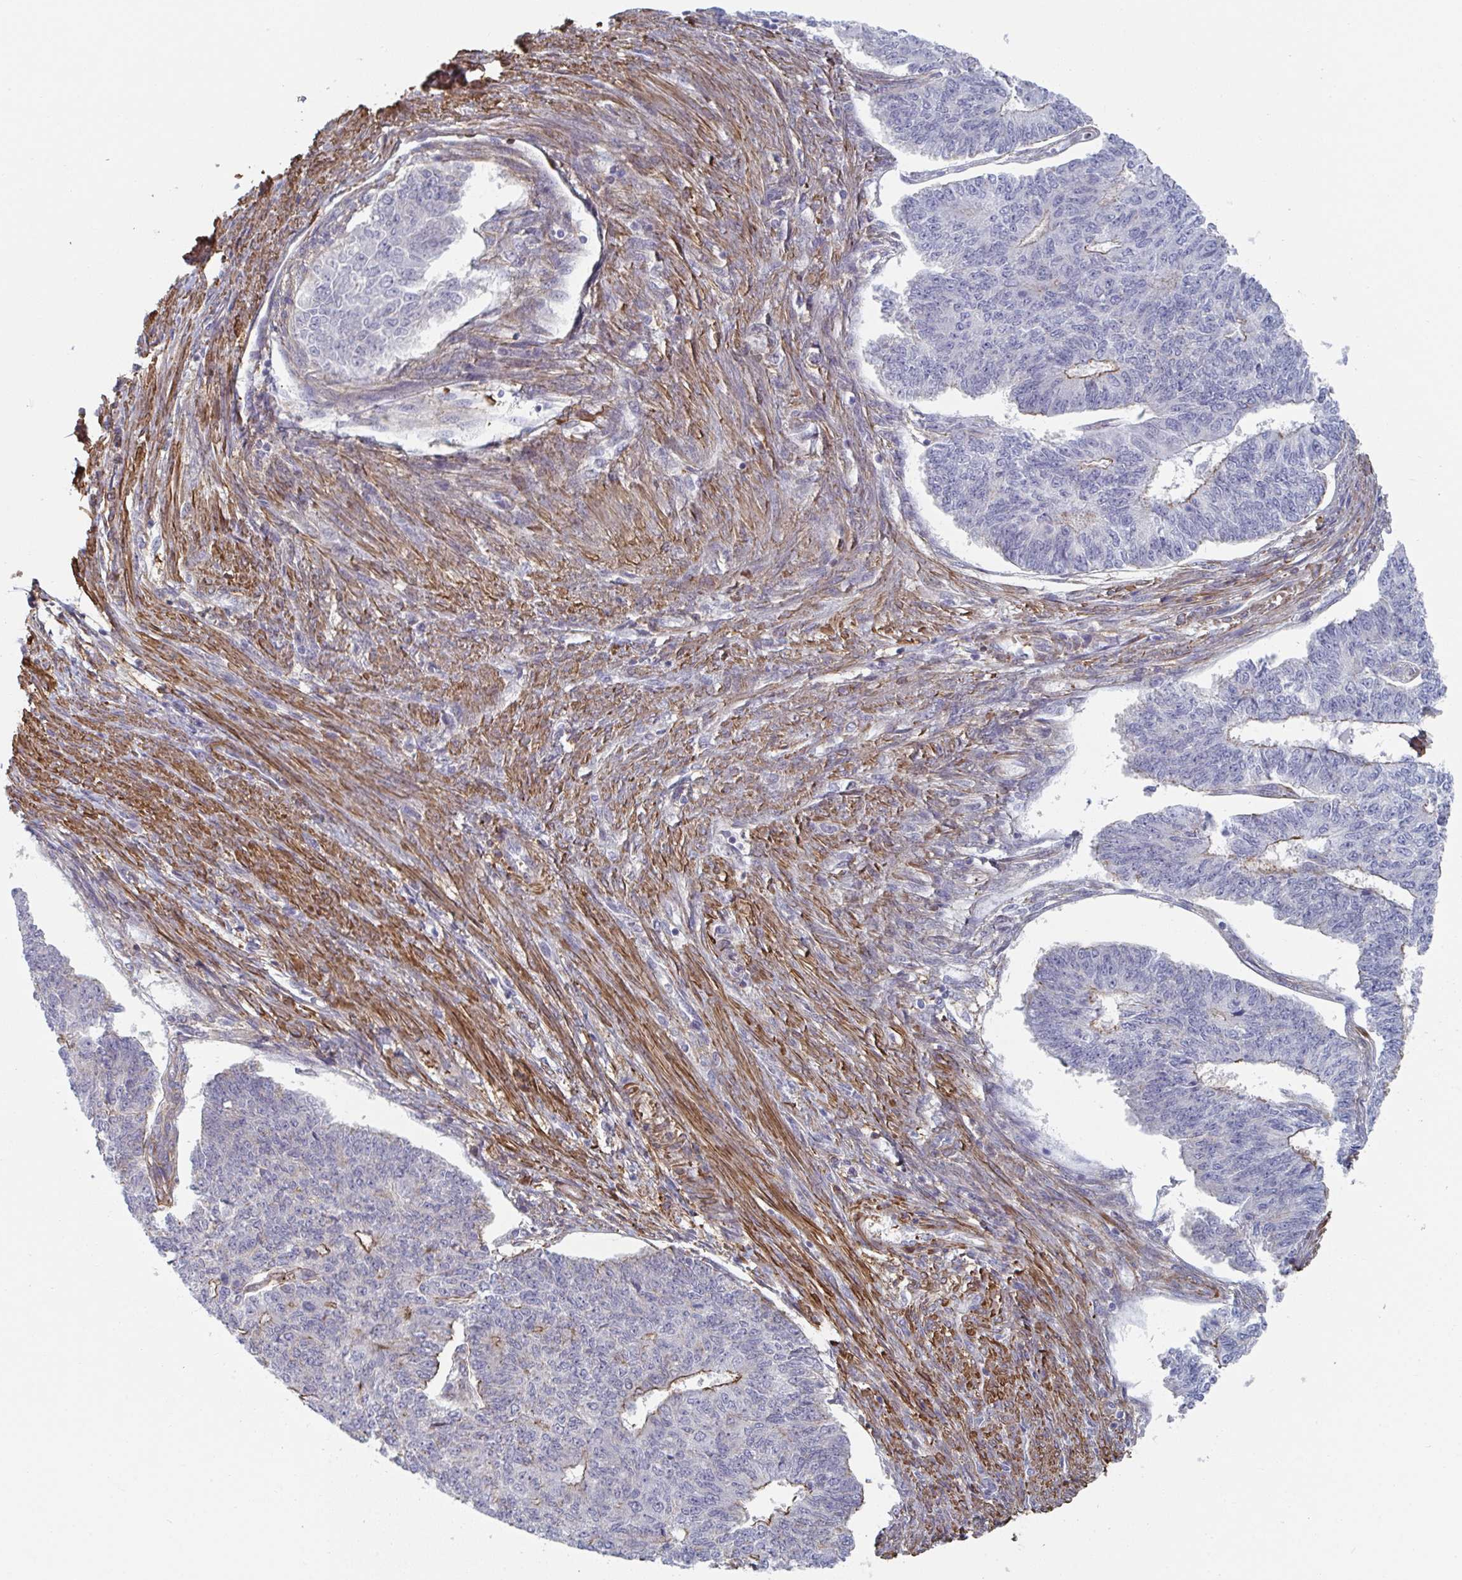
{"staining": {"intensity": "negative", "quantity": "none", "location": "none"}, "tissue": "endometrial cancer", "cell_type": "Tumor cells", "image_type": "cancer", "snomed": [{"axis": "morphology", "description": "Adenocarcinoma, NOS"}, {"axis": "topography", "description": "Endometrium"}], "caption": "An image of endometrial adenocarcinoma stained for a protein exhibits no brown staining in tumor cells.", "gene": "NEURL4", "patient": {"sex": "female", "age": 32}}